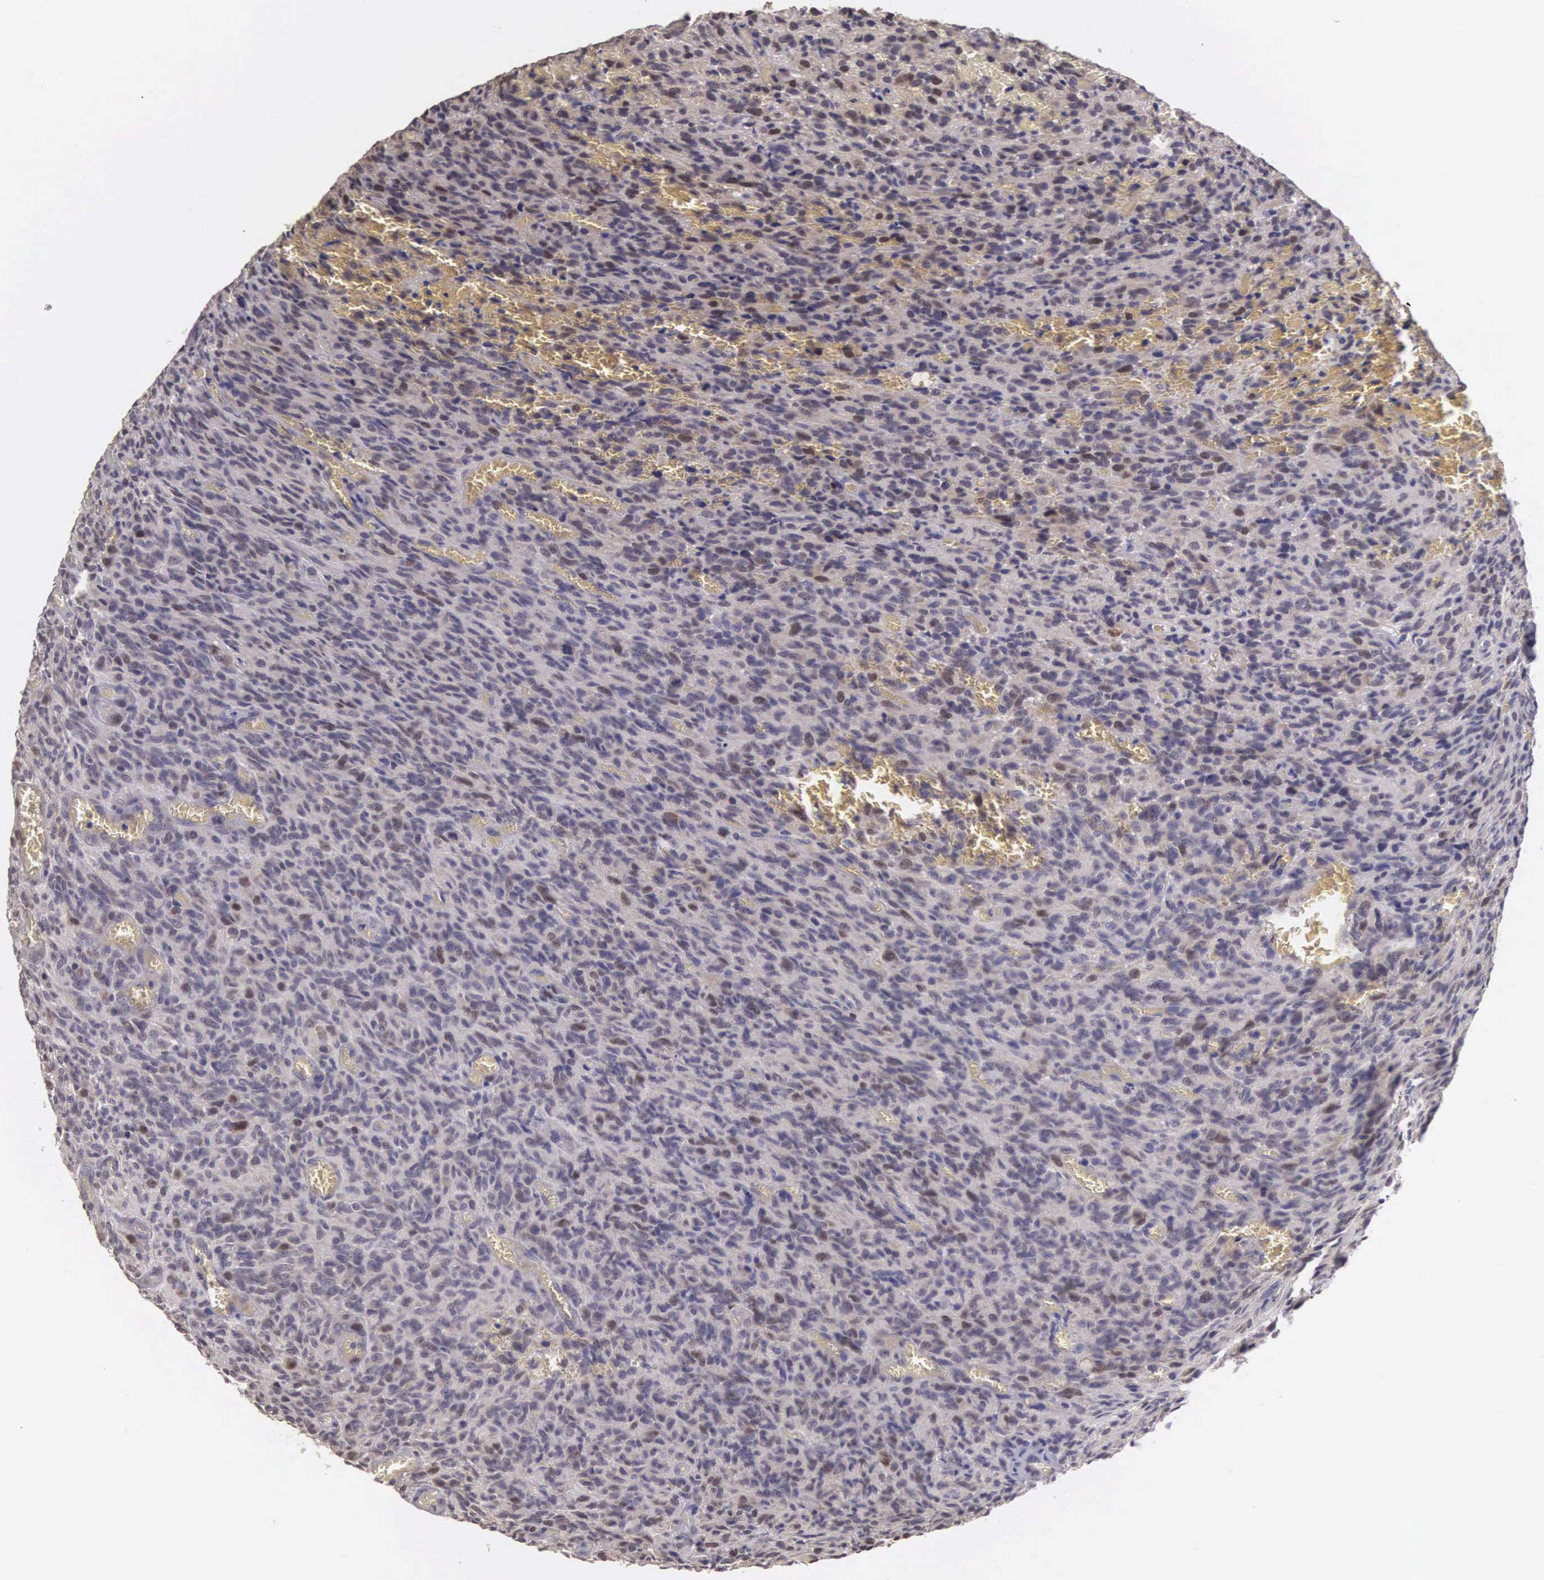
{"staining": {"intensity": "weak", "quantity": "25%-75%", "location": "cytoplasmic/membranous,nuclear"}, "tissue": "glioma", "cell_type": "Tumor cells", "image_type": "cancer", "snomed": [{"axis": "morphology", "description": "Glioma, malignant, High grade"}, {"axis": "topography", "description": "Brain"}], "caption": "The photomicrograph reveals a brown stain indicating the presence of a protein in the cytoplasmic/membranous and nuclear of tumor cells in glioma.", "gene": "CDC45", "patient": {"sex": "male", "age": 56}}